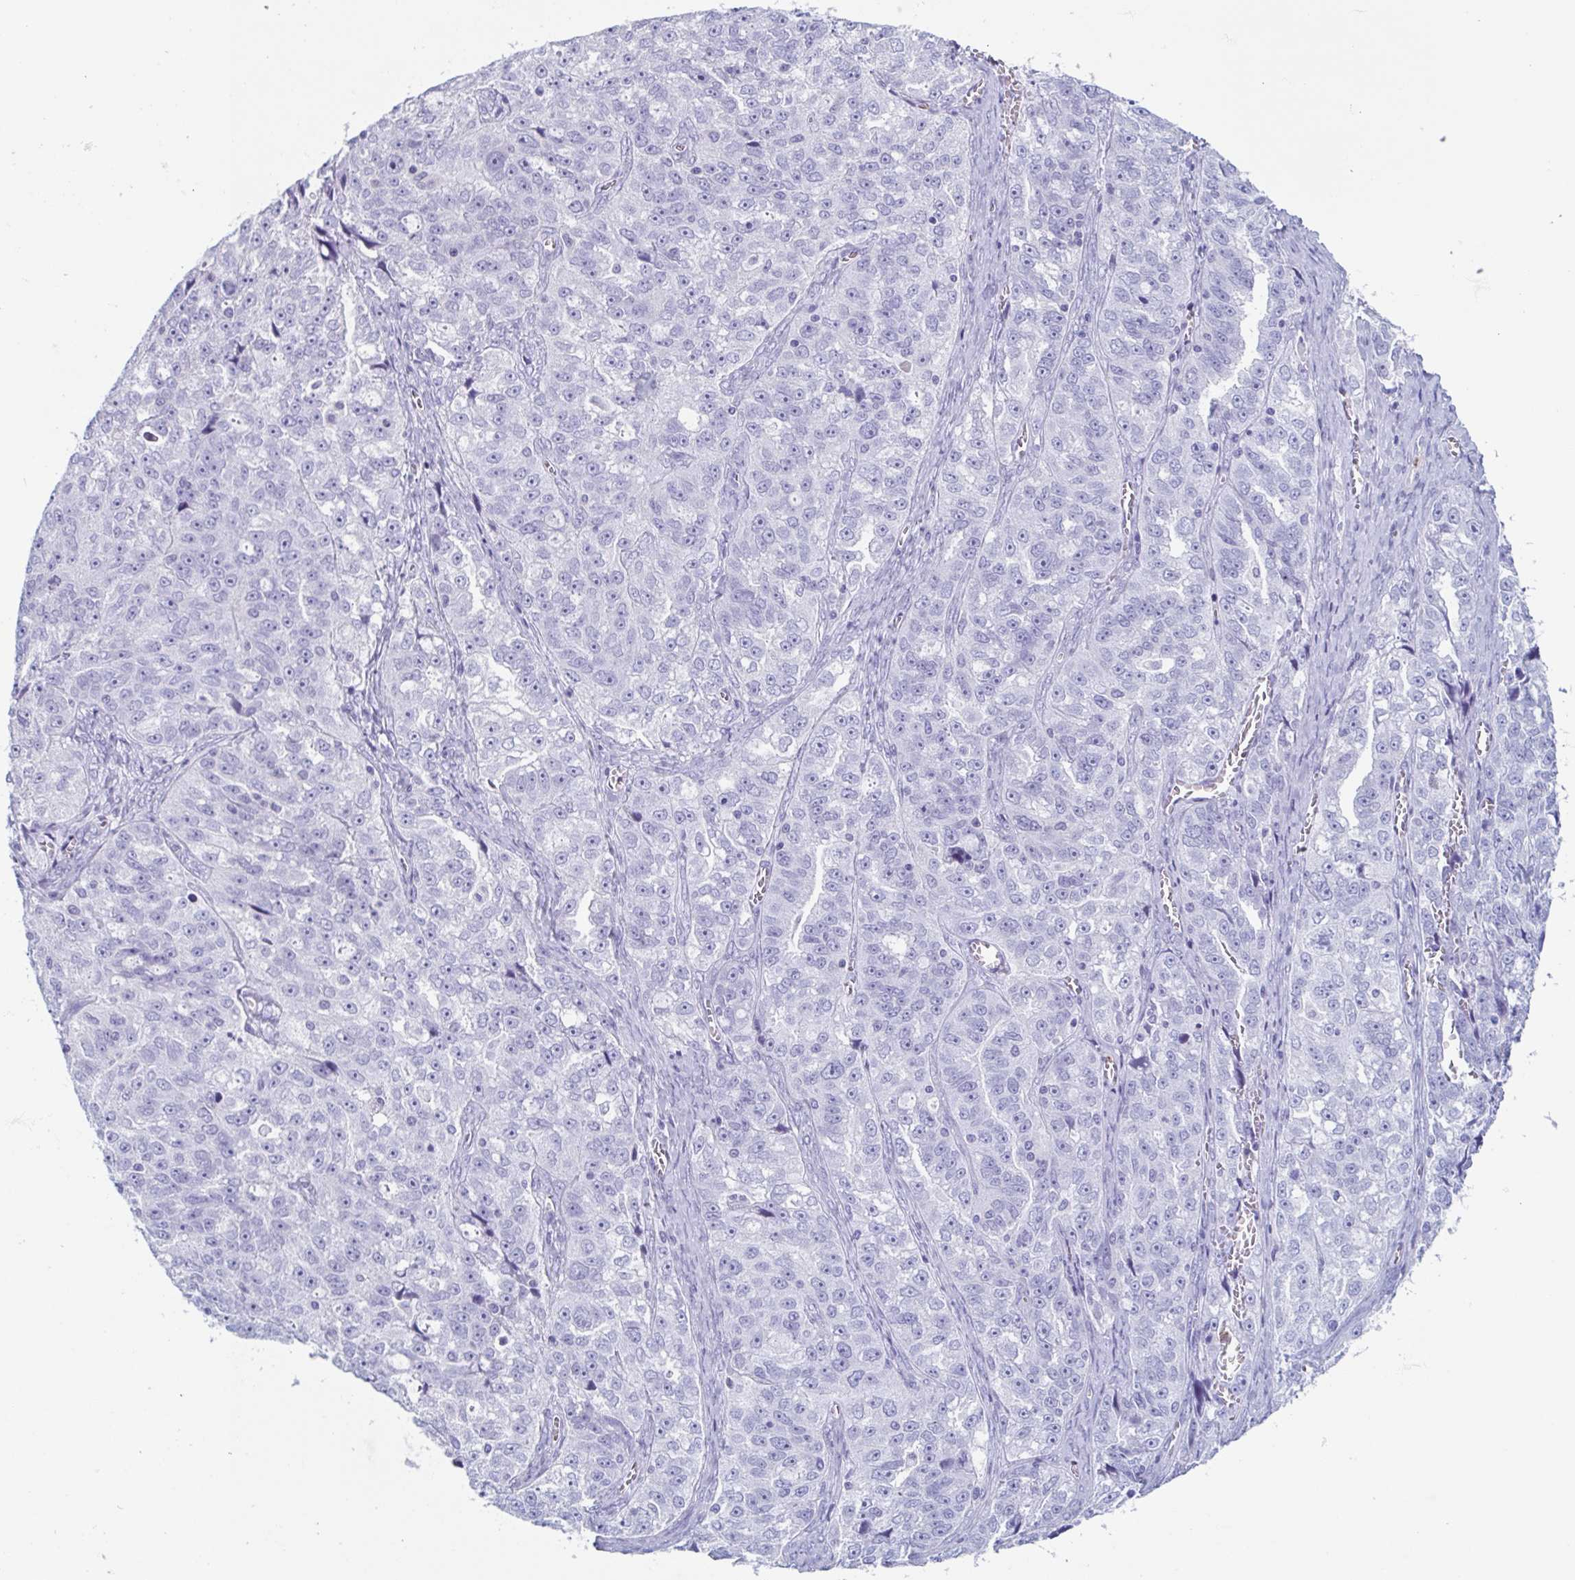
{"staining": {"intensity": "negative", "quantity": "none", "location": "none"}, "tissue": "ovarian cancer", "cell_type": "Tumor cells", "image_type": "cancer", "snomed": [{"axis": "morphology", "description": "Cystadenocarcinoma, serous, NOS"}, {"axis": "topography", "description": "Ovary"}], "caption": "Ovarian serous cystadenocarcinoma was stained to show a protein in brown. There is no significant staining in tumor cells.", "gene": "BPI", "patient": {"sex": "female", "age": 51}}